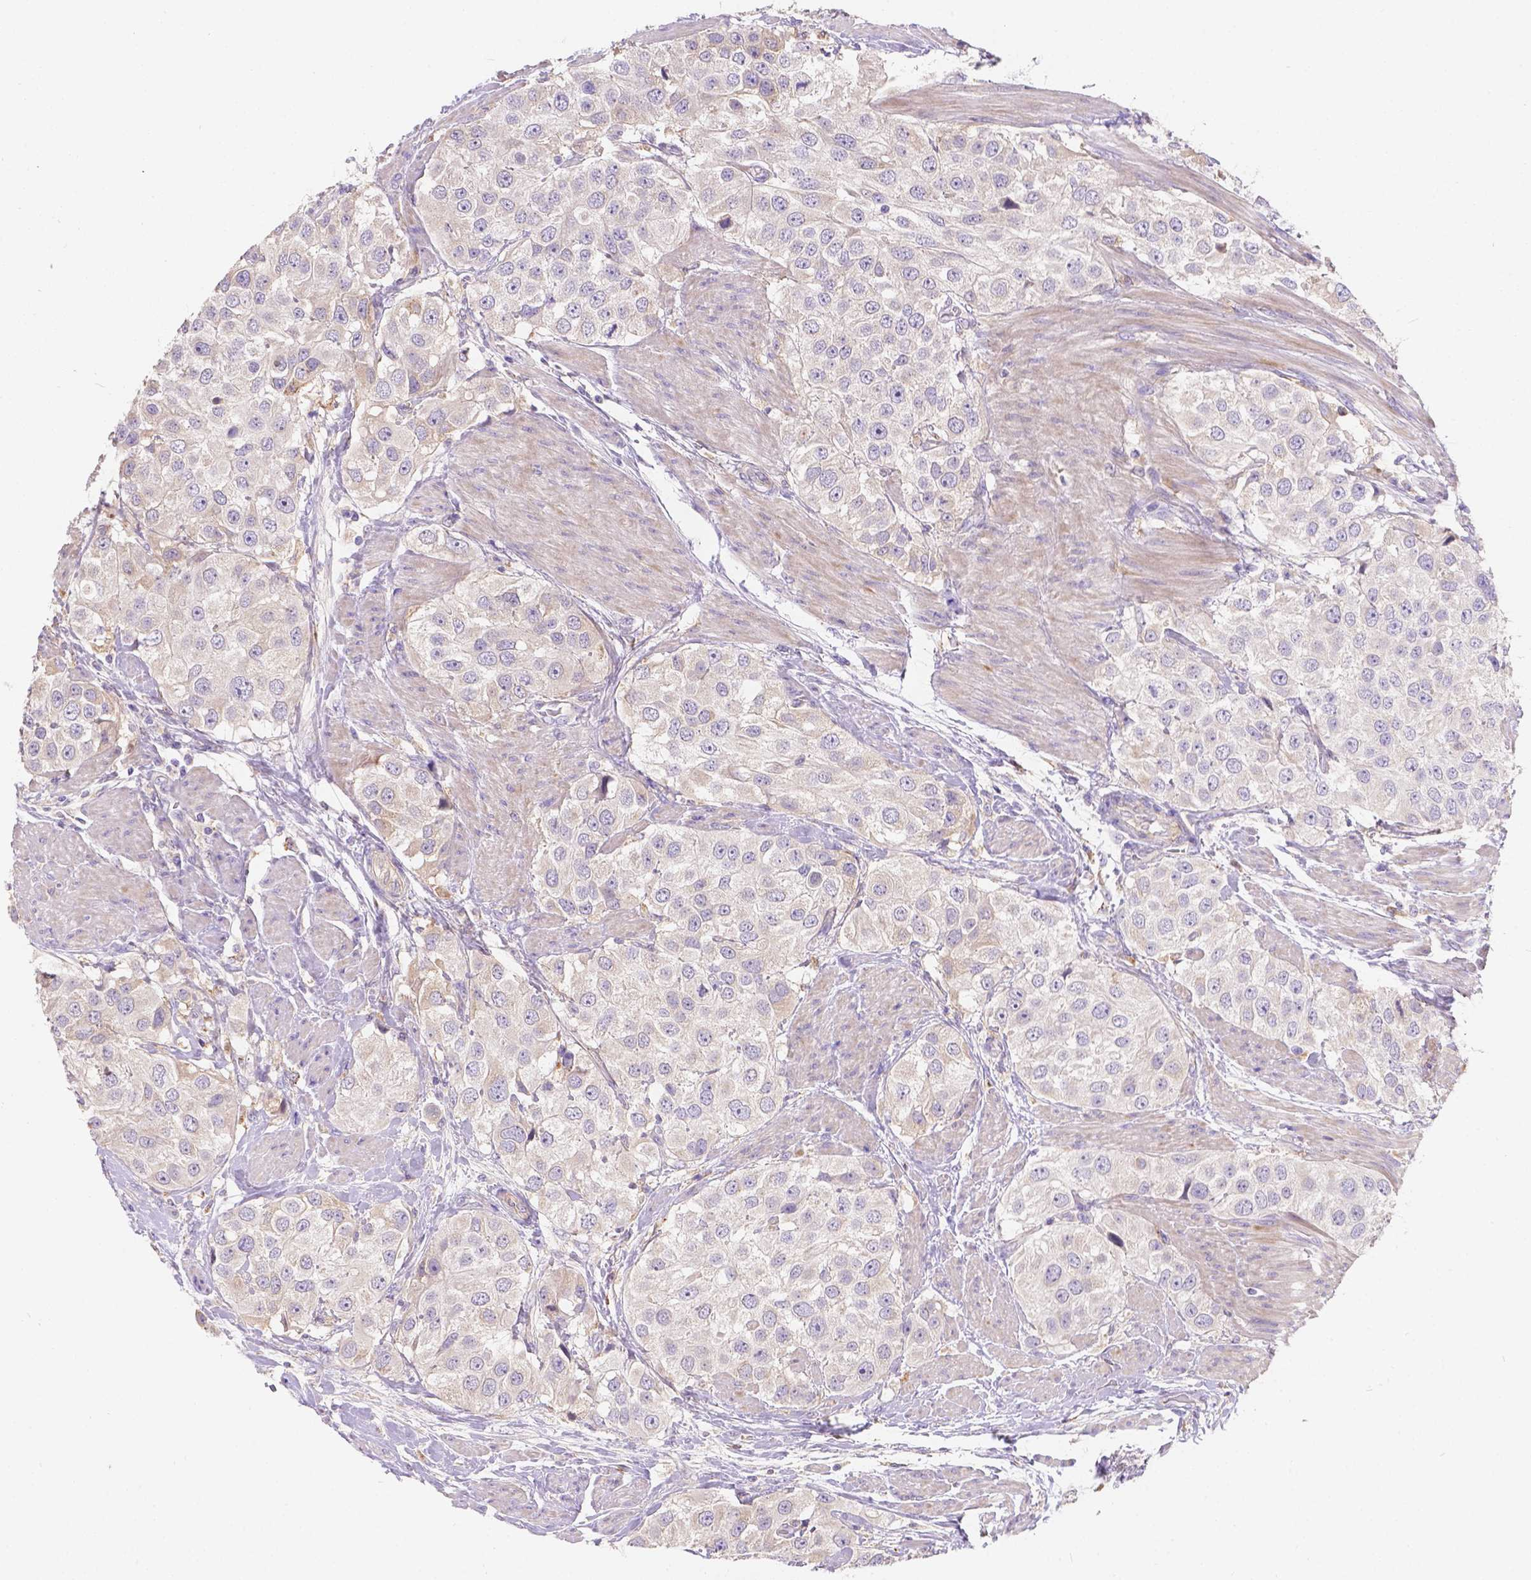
{"staining": {"intensity": "weak", "quantity": "25%-75%", "location": "cytoplasmic/membranous"}, "tissue": "urothelial cancer", "cell_type": "Tumor cells", "image_type": "cancer", "snomed": [{"axis": "morphology", "description": "Urothelial carcinoma, High grade"}, {"axis": "topography", "description": "Urinary bladder"}], "caption": "About 25%-75% of tumor cells in human urothelial carcinoma (high-grade) demonstrate weak cytoplasmic/membranous protein positivity as visualized by brown immunohistochemical staining.", "gene": "CDK10", "patient": {"sex": "female", "age": 64}}